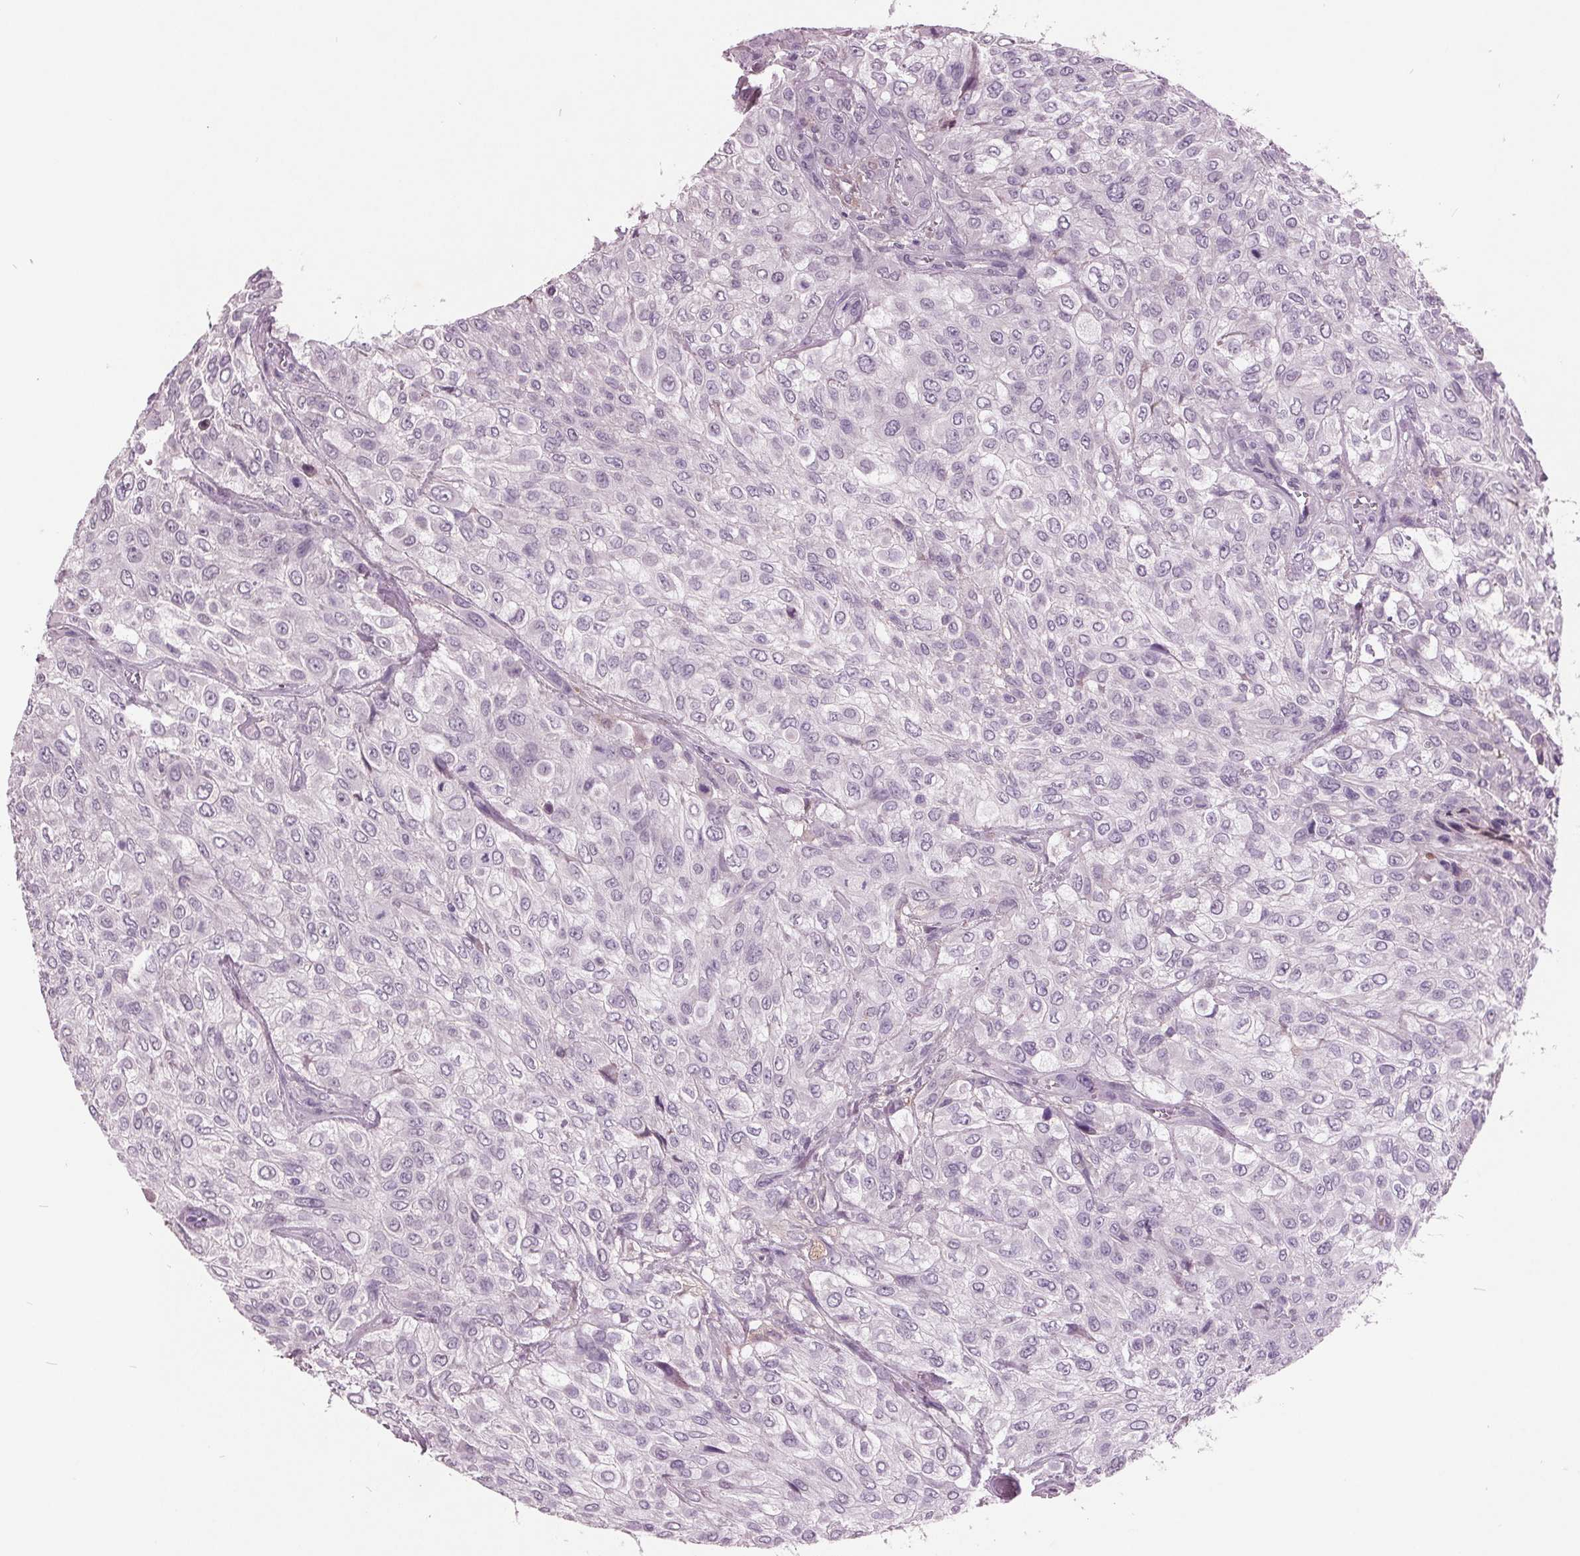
{"staining": {"intensity": "negative", "quantity": "none", "location": "none"}, "tissue": "urothelial cancer", "cell_type": "Tumor cells", "image_type": "cancer", "snomed": [{"axis": "morphology", "description": "Urothelial carcinoma, High grade"}, {"axis": "topography", "description": "Urinary bladder"}], "caption": "The histopathology image exhibits no staining of tumor cells in urothelial cancer. The staining was performed using DAB to visualize the protein expression in brown, while the nuclei were stained in blue with hematoxylin (Magnification: 20x).", "gene": "C6", "patient": {"sex": "male", "age": 57}}